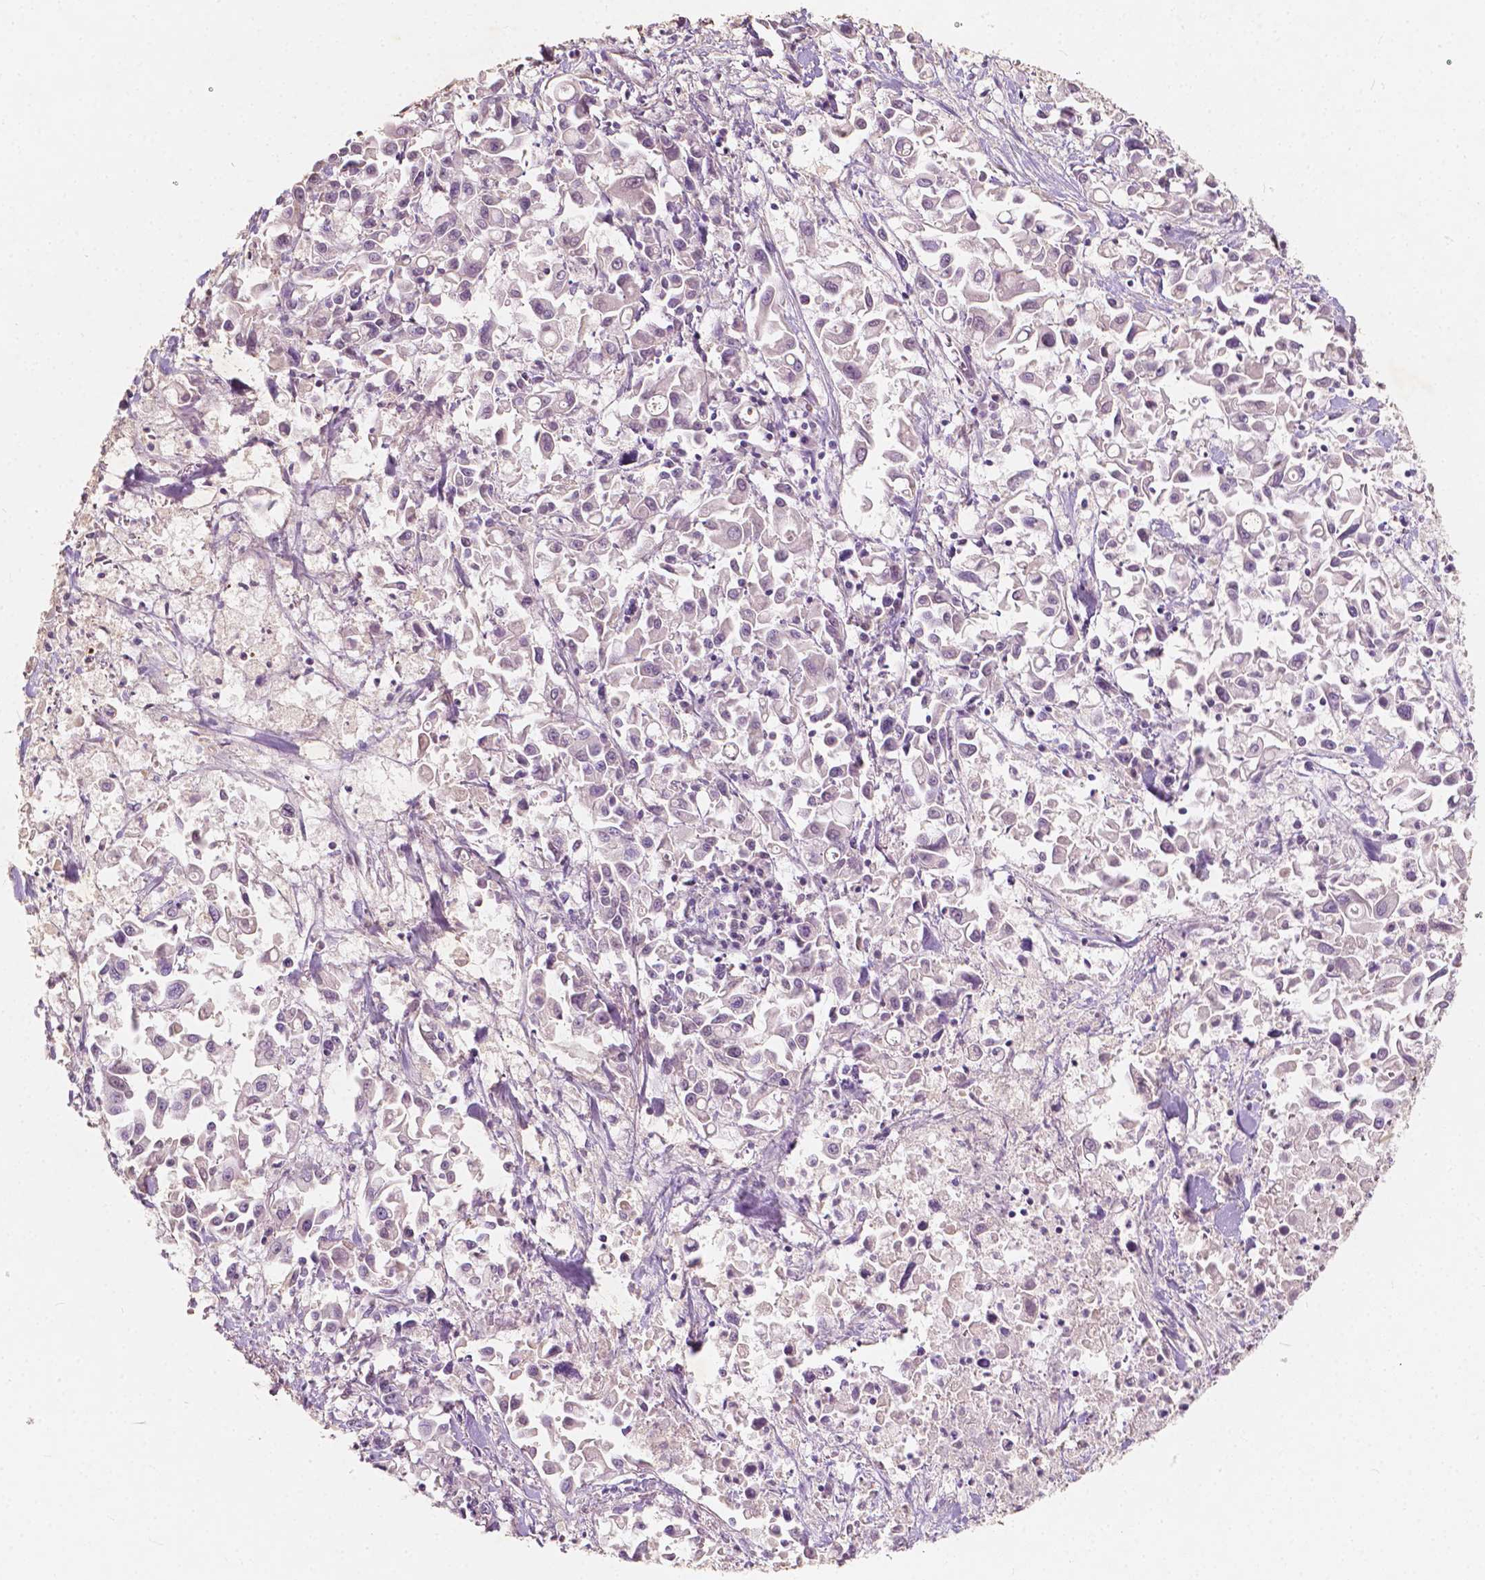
{"staining": {"intensity": "negative", "quantity": "none", "location": "none"}, "tissue": "pancreatic cancer", "cell_type": "Tumor cells", "image_type": "cancer", "snomed": [{"axis": "morphology", "description": "Adenocarcinoma, NOS"}, {"axis": "topography", "description": "Pancreas"}], "caption": "An image of human pancreatic cancer is negative for staining in tumor cells. (IHC, brightfield microscopy, high magnification).", "gene": "SOX15", "patient": {"sex": "female", "age": 83}}